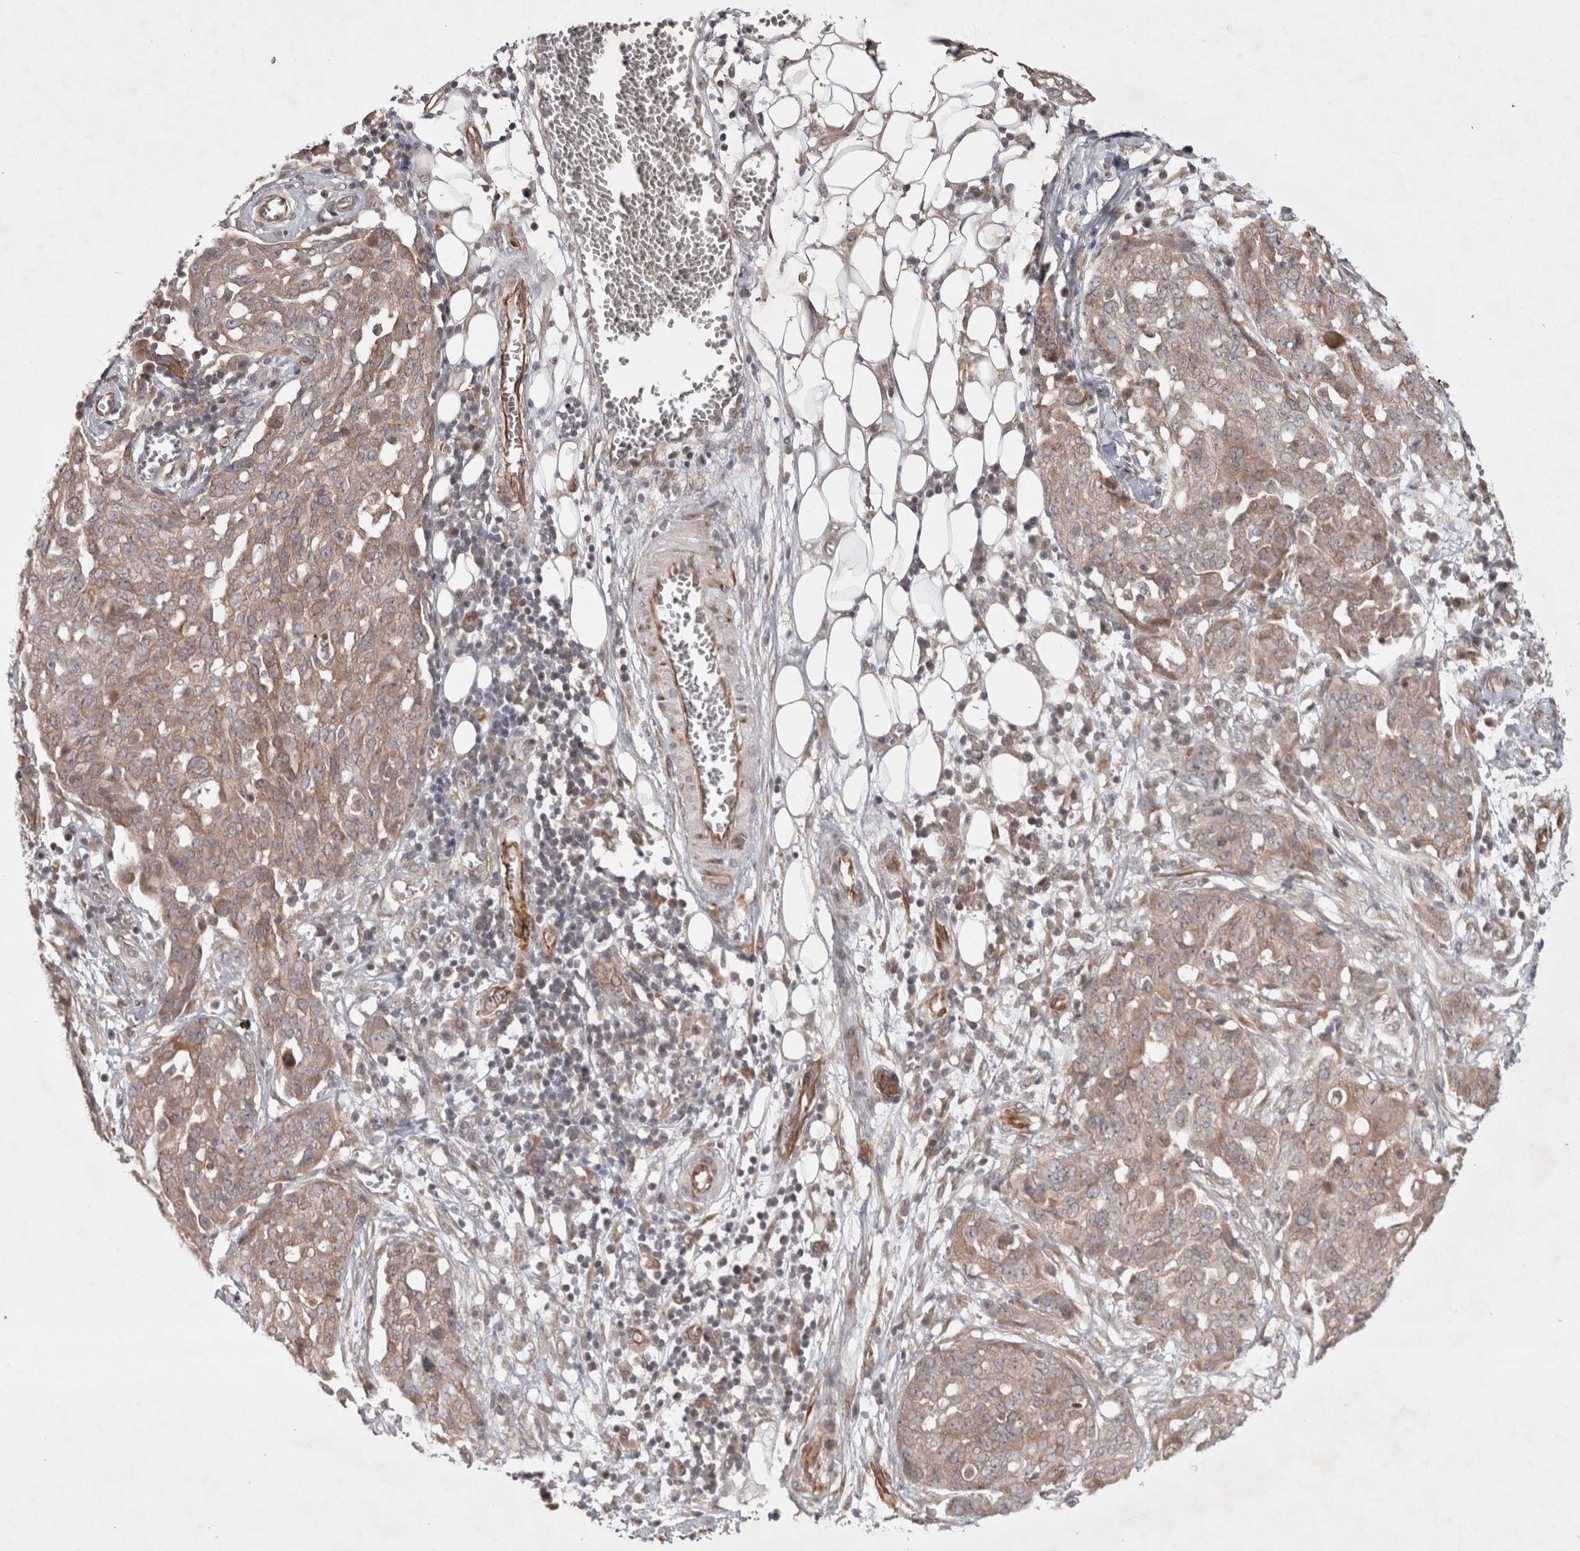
{"staining": {"intensity": "moderate", "quantity": ">75%", "location": "cytoplasmic/membranous"}, "tissue": "ovarian cancer", "cell_type": "Tumor cells", "image_type": "cancer", "snomed": [{"axis": "morphology", "description": "Cystadenocarcinoma, serous, NOS"}, {"axis": "topography", "description": "Soft tissue"}, {"axis": "topography", "description": "Ovary"}], "caption": "Immunohistochemical staining of human serous cystadenocarcinoma (ovarian) displays medium levels of moderate cytoplasmic/membranous protein staining in approximately >75% of tumor cells.", "gene": "ZNF318", "patient": {"sex": "female", "age": 57}}